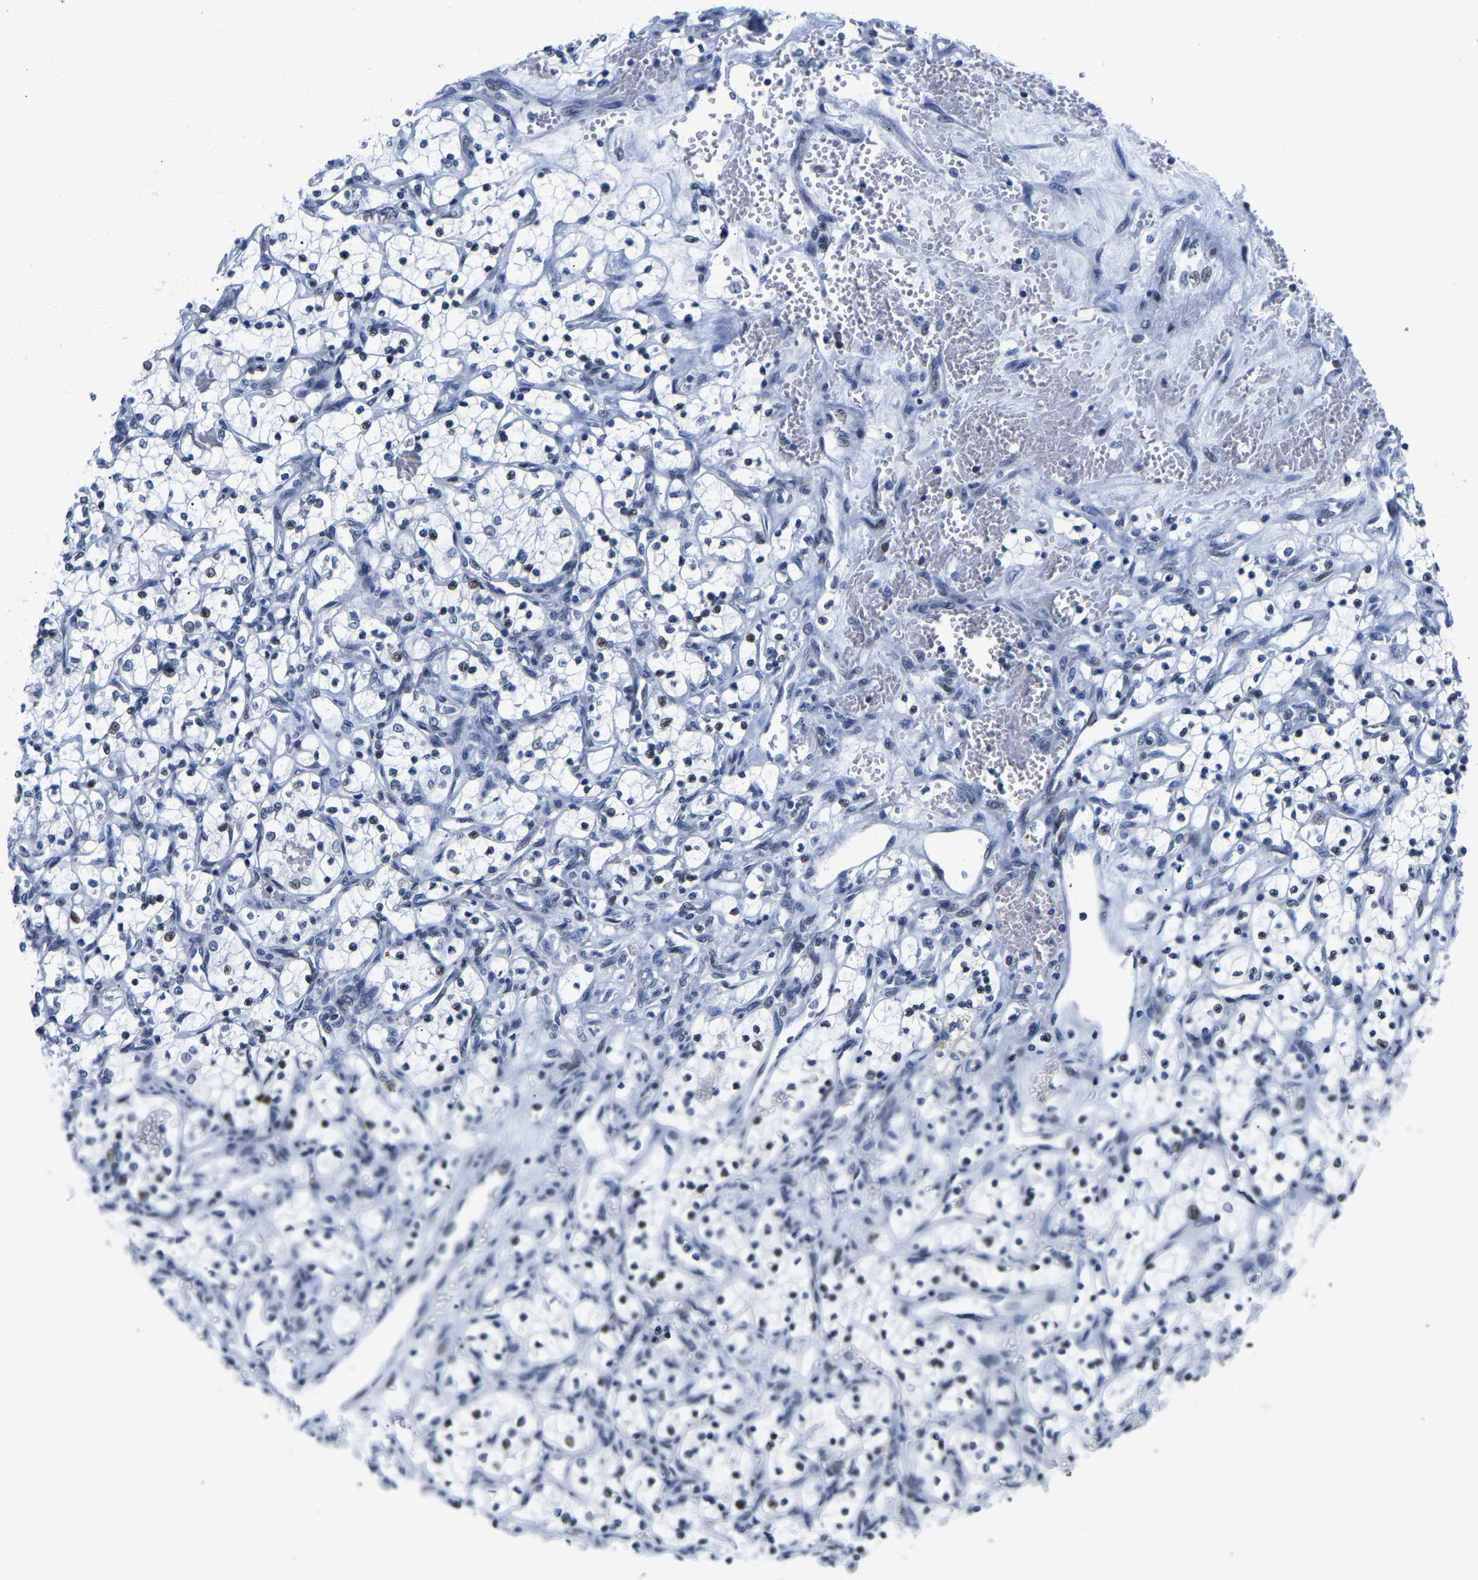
{"staining": {"intensity": "negative", "quantity": "none", "location": "none"}, "tissue": "renal cancer", "cell_type": "Tumor cells", "image_type": "cancer", "snomed": [{"axis": "morphology", "description": "Adenocarcinoma, NOS"}, {"axis": "topography", "description": "Kidney"}], "caption": "Adenocarcinoma (renal) stained for a protein using IHC demonstrates no positivity tumor cells.", "gene": "UPK3A", "patient": {"sex": "female", "age": 69}}